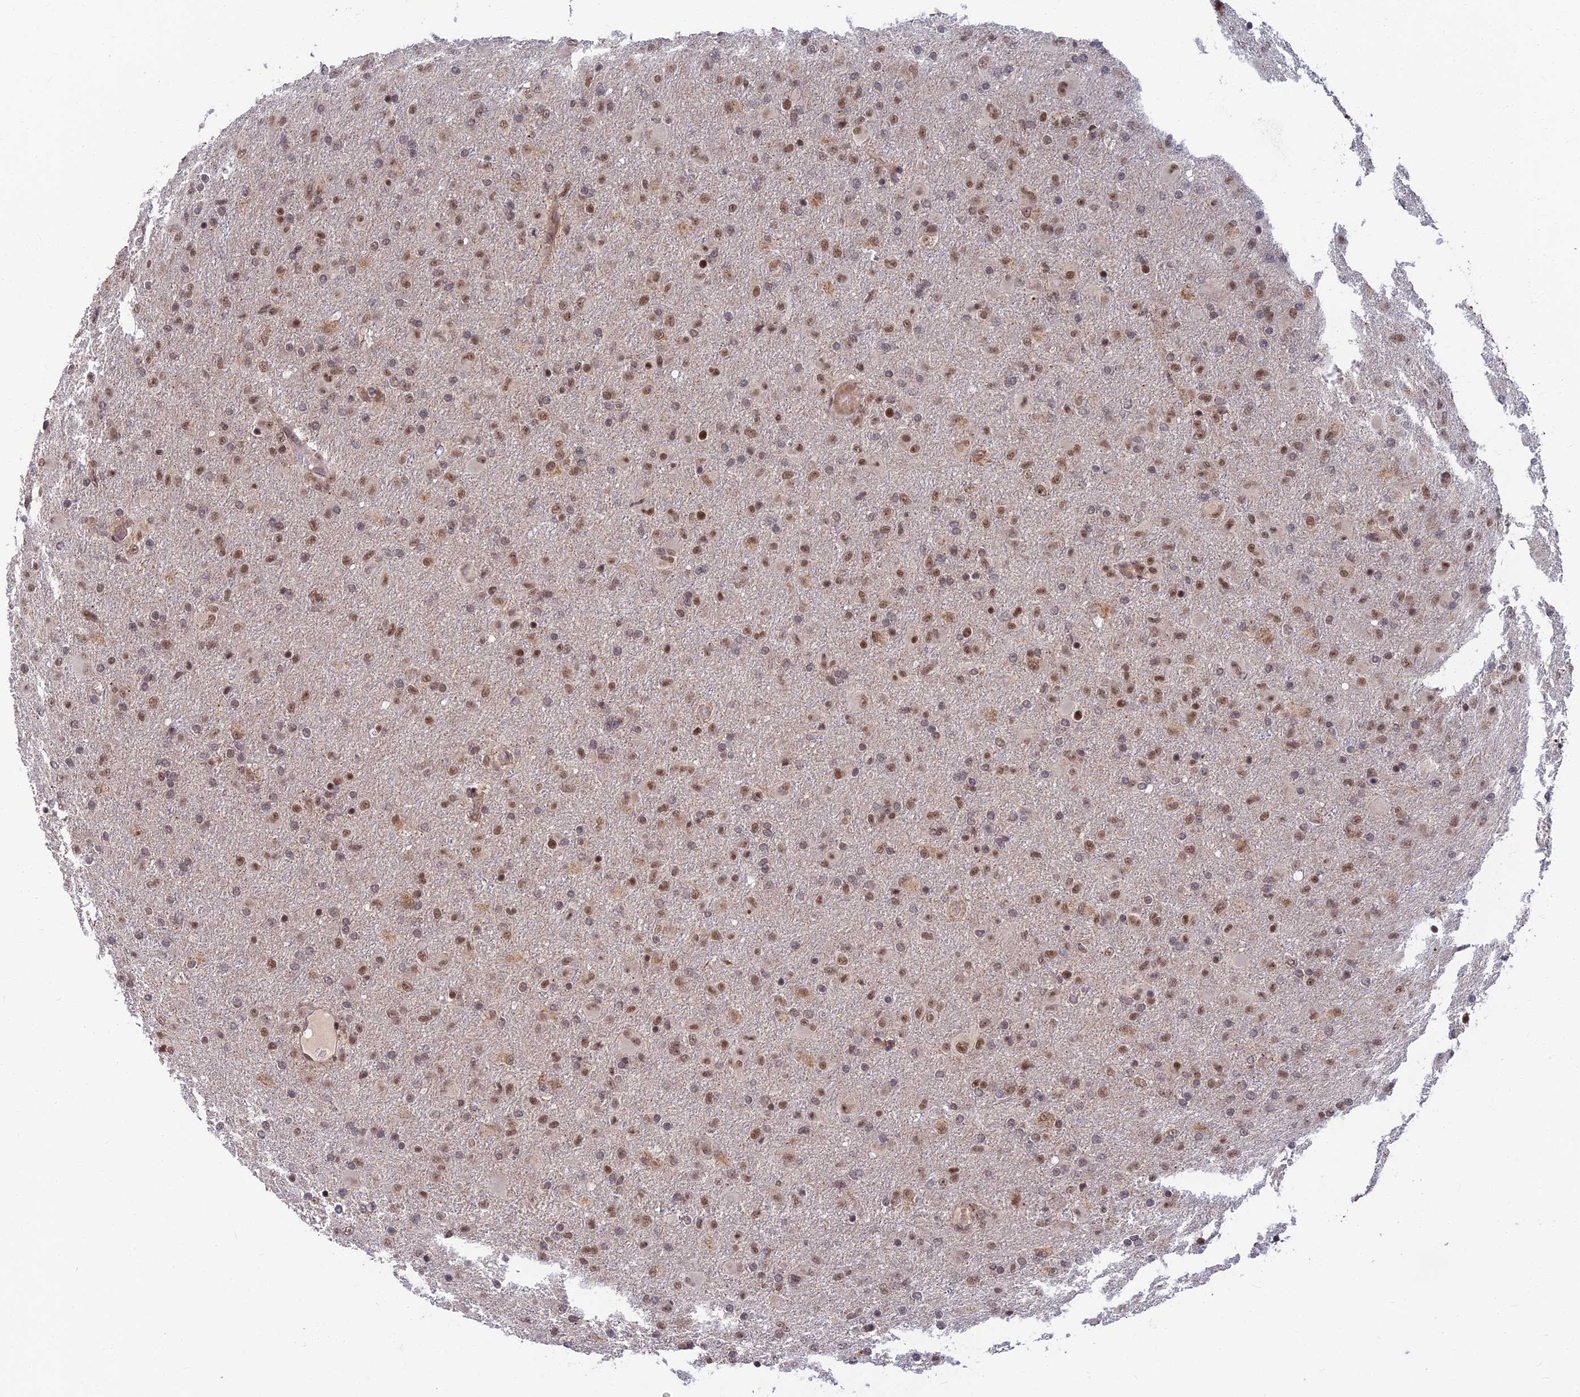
{"staining": {"intensity": "moderate", "quantity": ">75%", "location": "nuclear"}, "tissue": "glioma", "cell_type": "Tumor cells", "image_type": "cancer", "snomed": [{"axis": "morphology", "description": "Glioma, malignant, Low grade"}, {"axis": "topography", "description": "Brain"}], "caption": "Glioma stained with a protein marker exhibits moderate staining in tumor cells.", "gene": "TCEA2", "patient": {"sex": "male", "age": 65}}